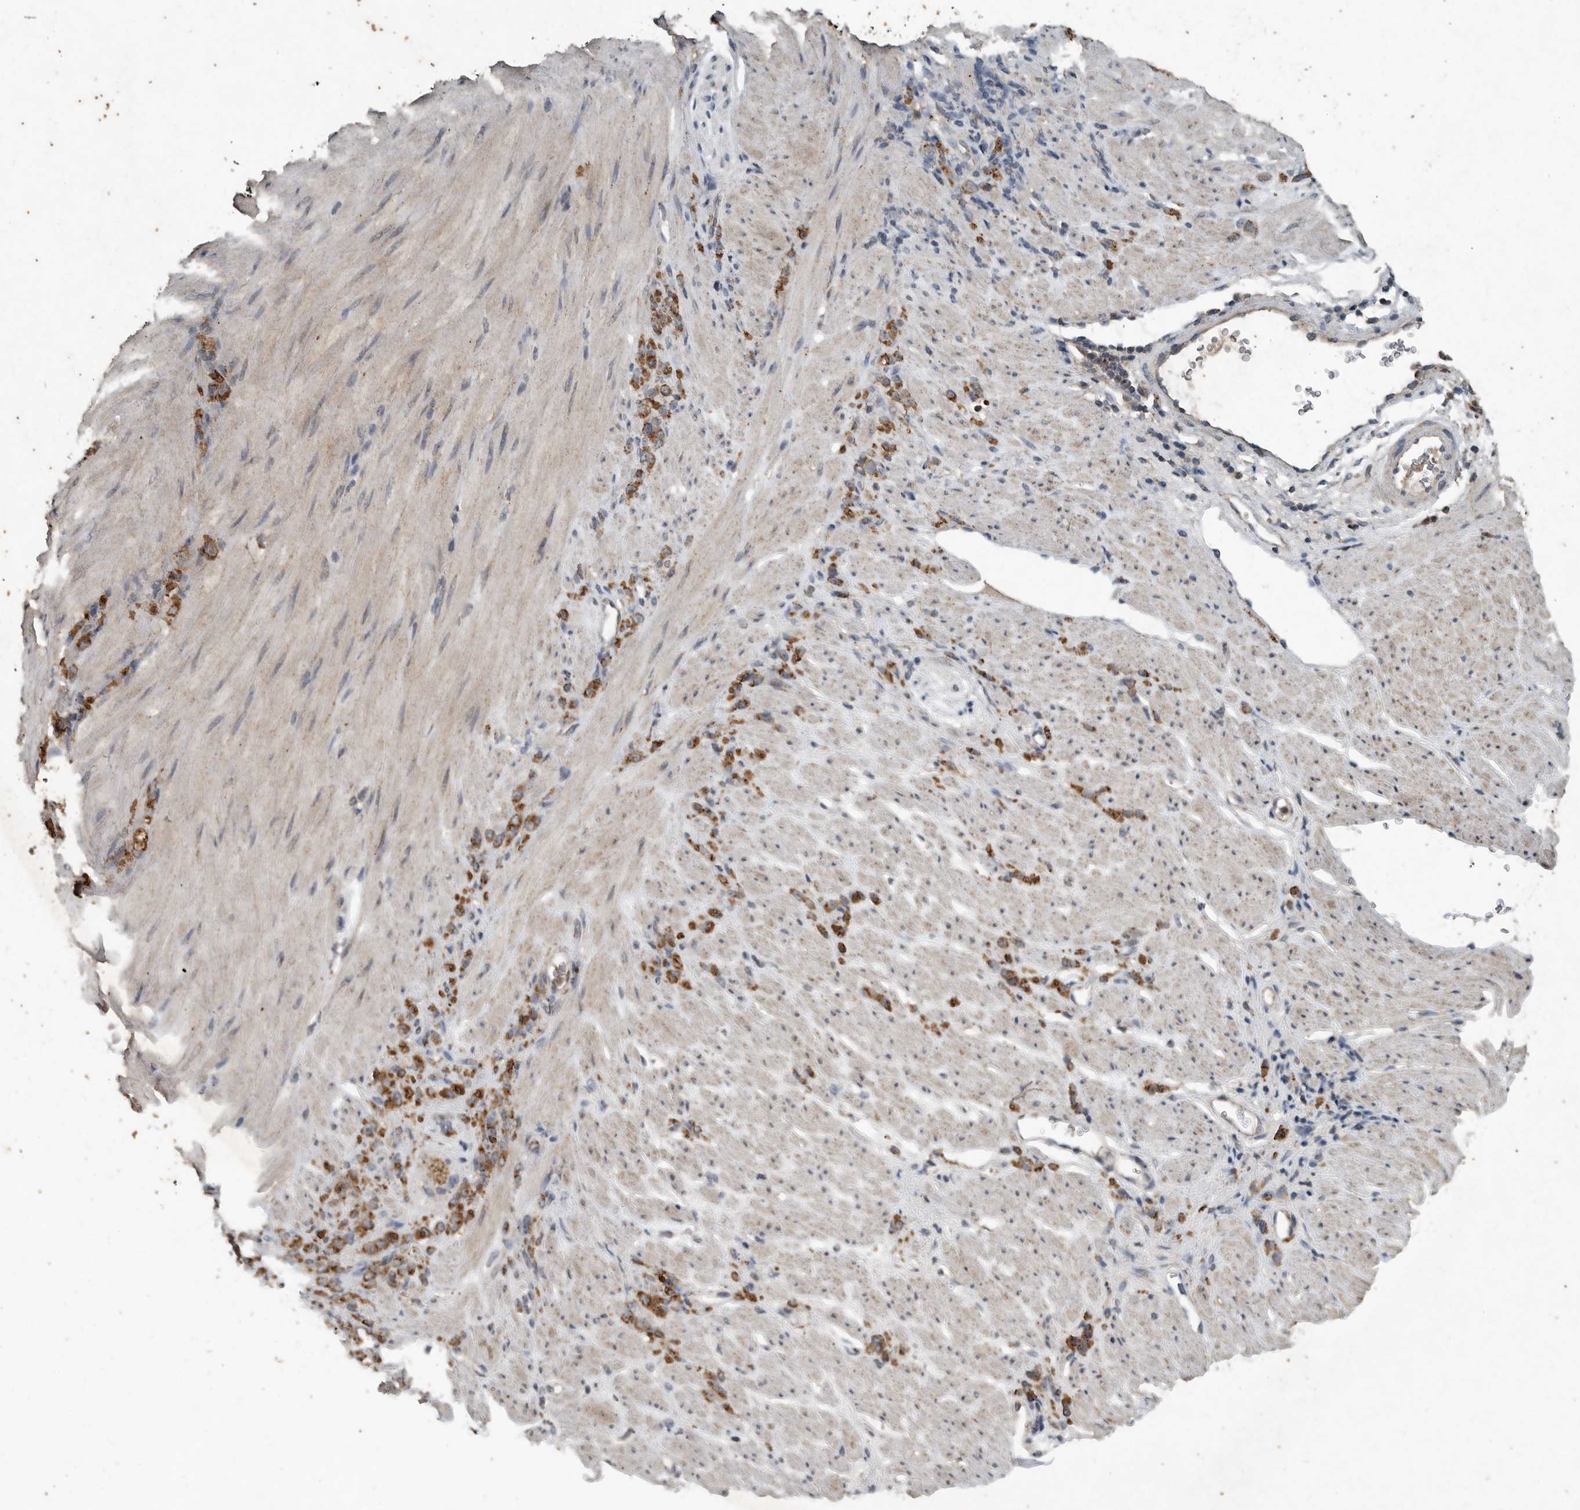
{"staining": {"intensity": "strong", "quantity": ">75%", "location": "cytoplasmic/membranous"}, "tissue": "stomach cancer", "cell_type": "Tumor cells", "image_type": "cancer", "snomed": [{"axis": "morphology", "description": "Normal tissue, NOS"}, {"axis": "morphology", "description": "Adenocarcinoma, NOS"}, {"axis": "topography", "description": "Stomach"}], "caption": "A brown stain labels strong cytoplasmic/membranous expression of a protein in adenocarcinoma (stomach) tumor cells.", "gene": "IL6ST", "patient": {"sex": "male", "age": 82}}